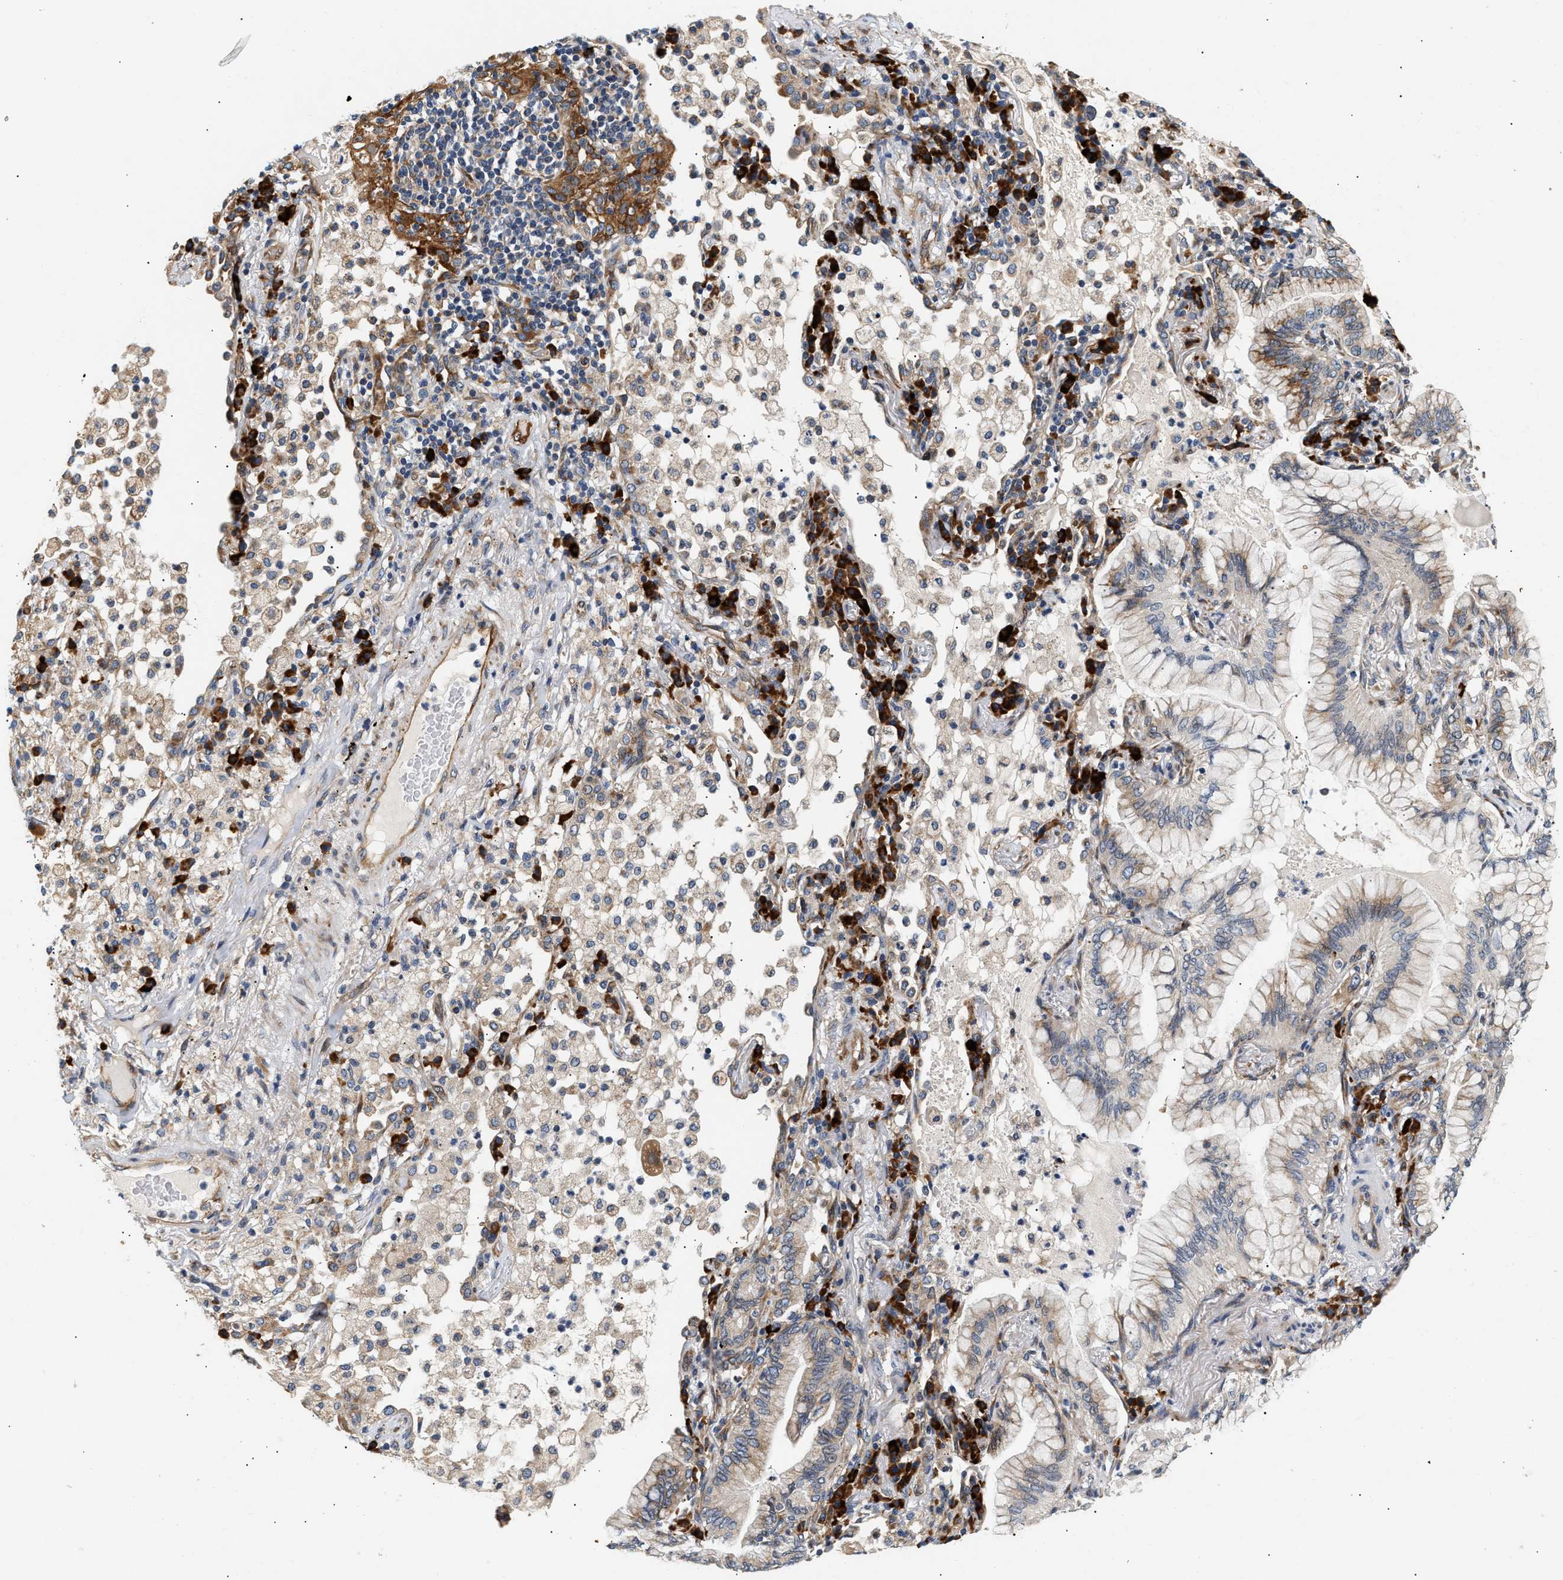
{"staining": {"intensity": "weak", "quantity": "<25%", "location": "cytoplasmic/membranous"}, "tissue": "lung cancer", "cell_type": "Tumor cells", "image_type": "cancer", "snomed": [{"axis": "morphology", "description": "Adenocarcinoma, NOS"}, {"axis": "topography", "description": "Lung"}], "caption": "Lung adenocarcinoma stained for a protein using immunohistochemistry (IHC) exhibits no expression tumor cells.", "gene": "IFT74", "patient": {"sex": "female", "age": 70}}